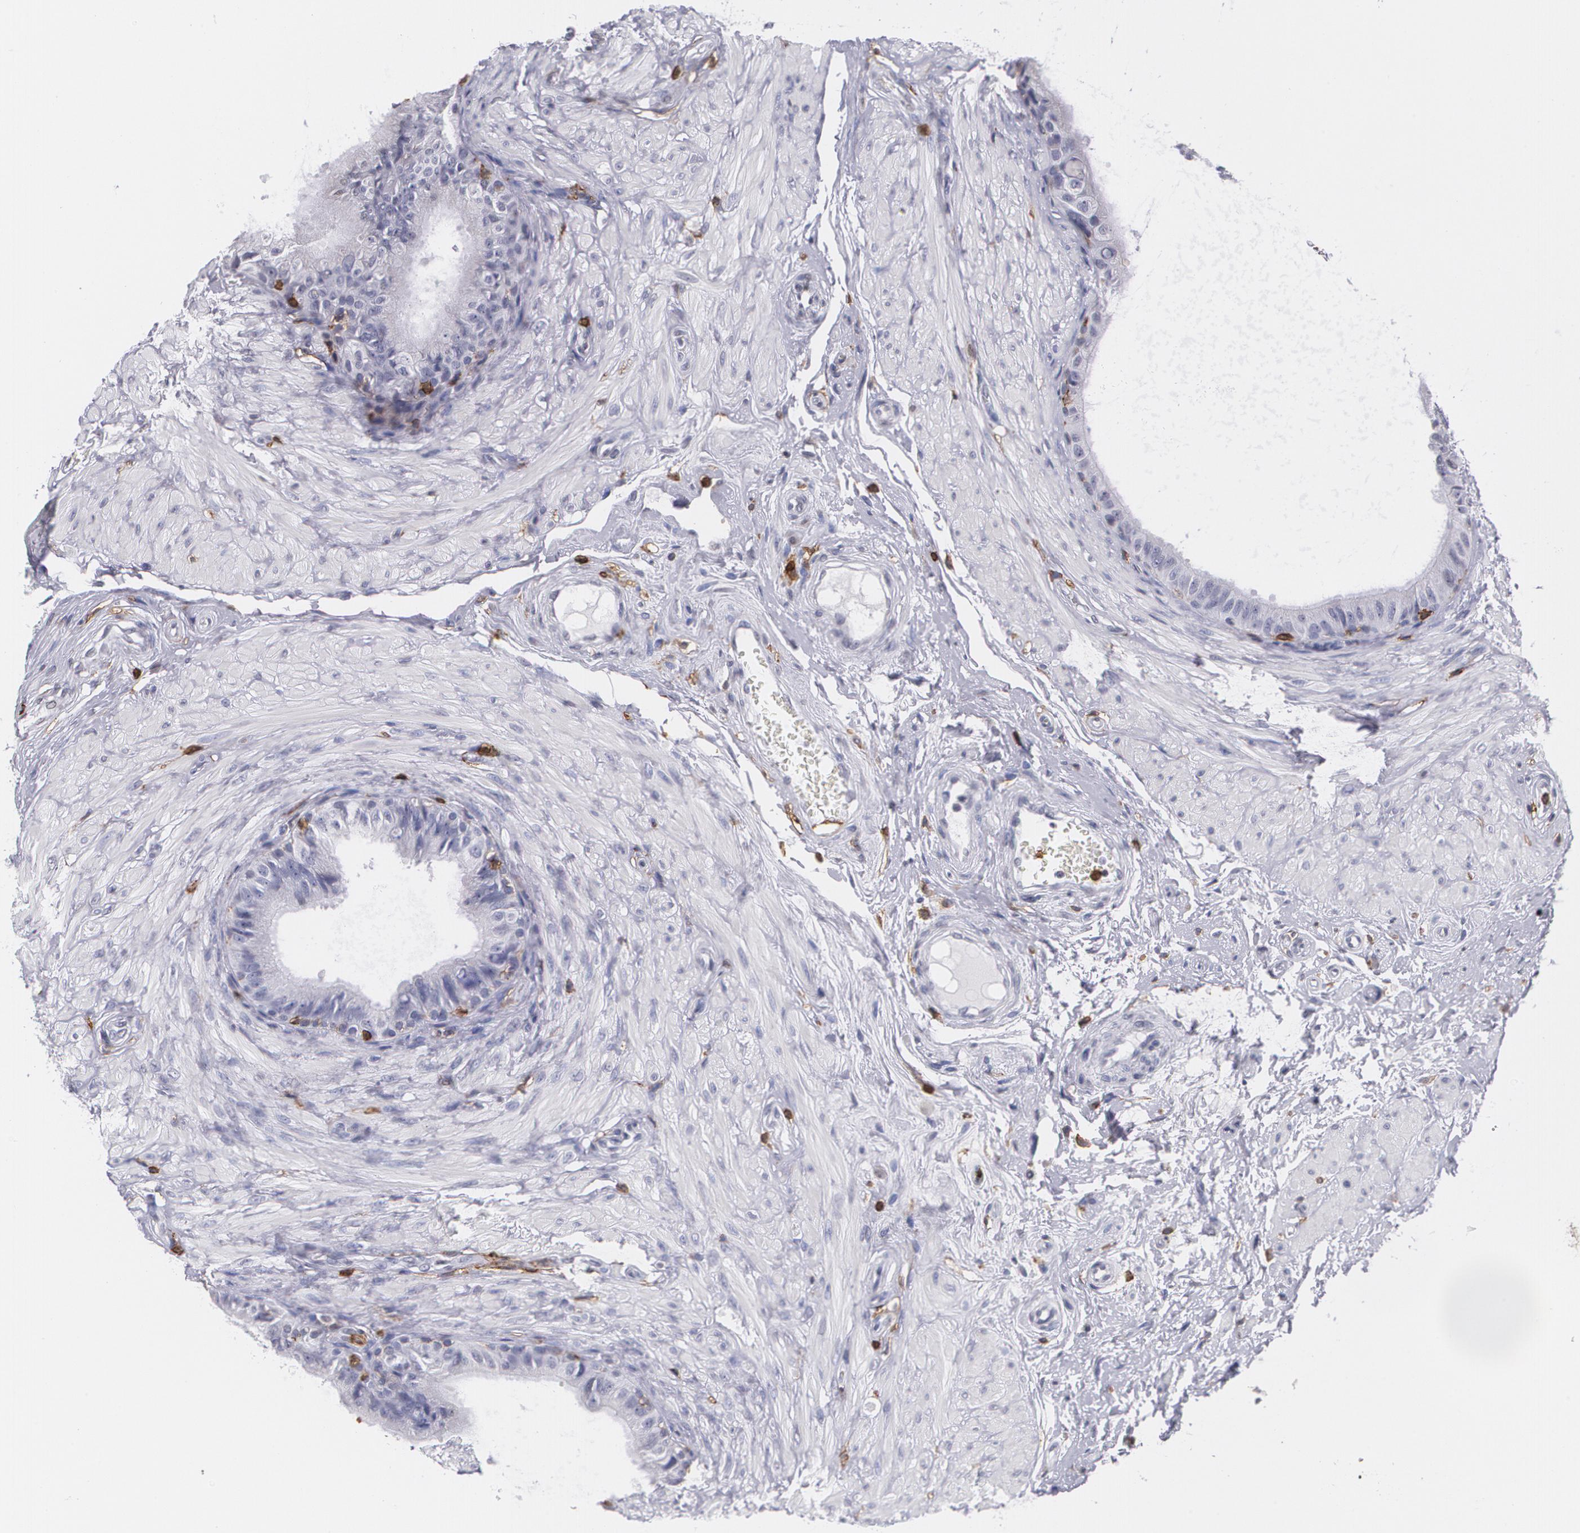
{"staining": {"intensity": "negative", "quantity": "none", "location": "none"}, "tissue": "epididymis", "cell_type": "Glandular cells", "image_type": "normal", "snomed": [{"axis": "morphology", "description": "Normal tissue, NOS"}, {"axis": "topography", "description": "Epididymis"}], "caption": "This is an immunohistochemistry histopathology image of unremarkable epididymis. There is no expression in glandular cells.", "gene": "PTPRC", "patient": {"sex": "male", "age": 68}}